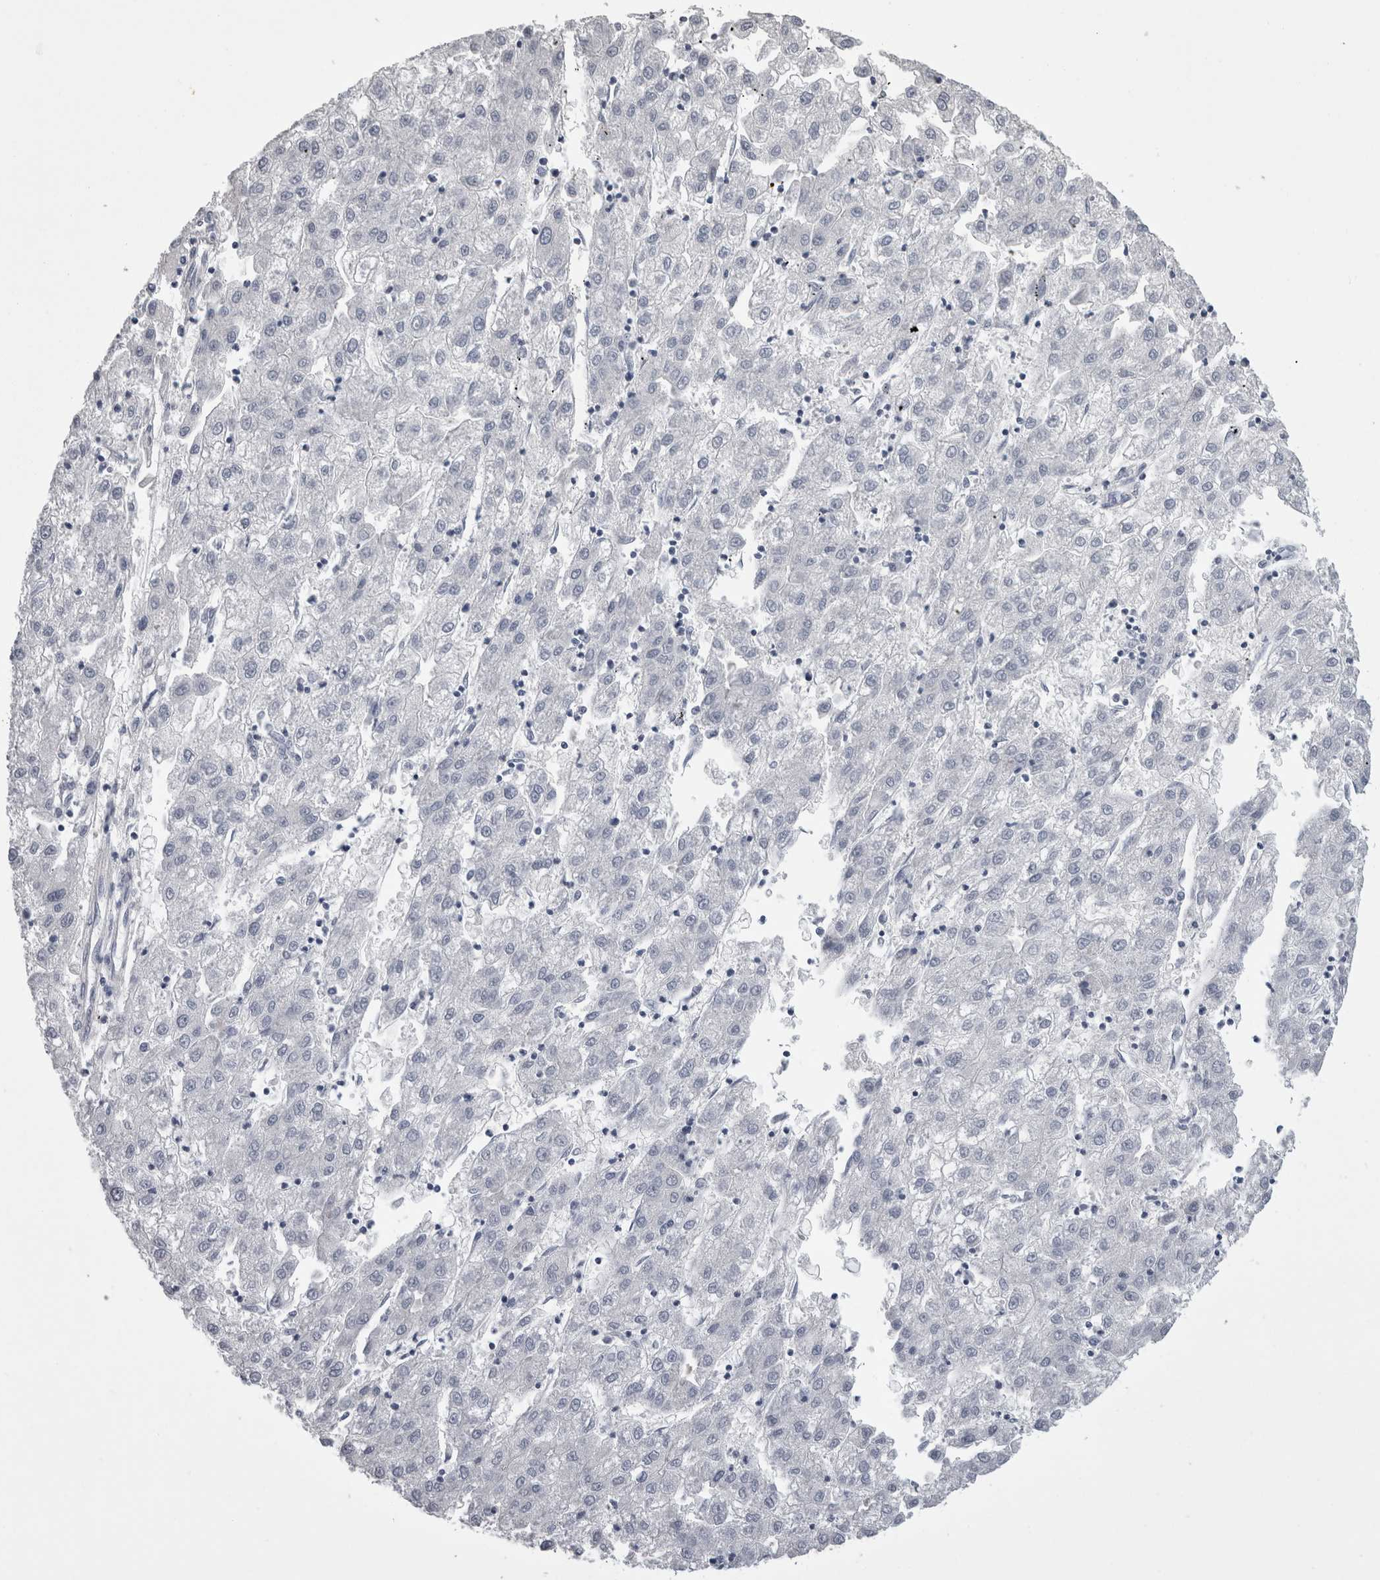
{"staining": {"intensity": "negative", "quantity": "none", "location": "none"}, "tissue": "liver cancer", "cell_type": "Tumor cells", "image_type": "cancer", "snomed": [{"axis": "morphology", "description": "Carcinoma, Hepatocellular, NOS"}, {"axis": "topography", "description": "Liver"}], "caption": "Immunohistochemical staining of human liver hepatocellular carcinoma shows no significant positivity in tumor cells.", "gene": "AFMID", "patient": {"sex": "male", "age": 72}}